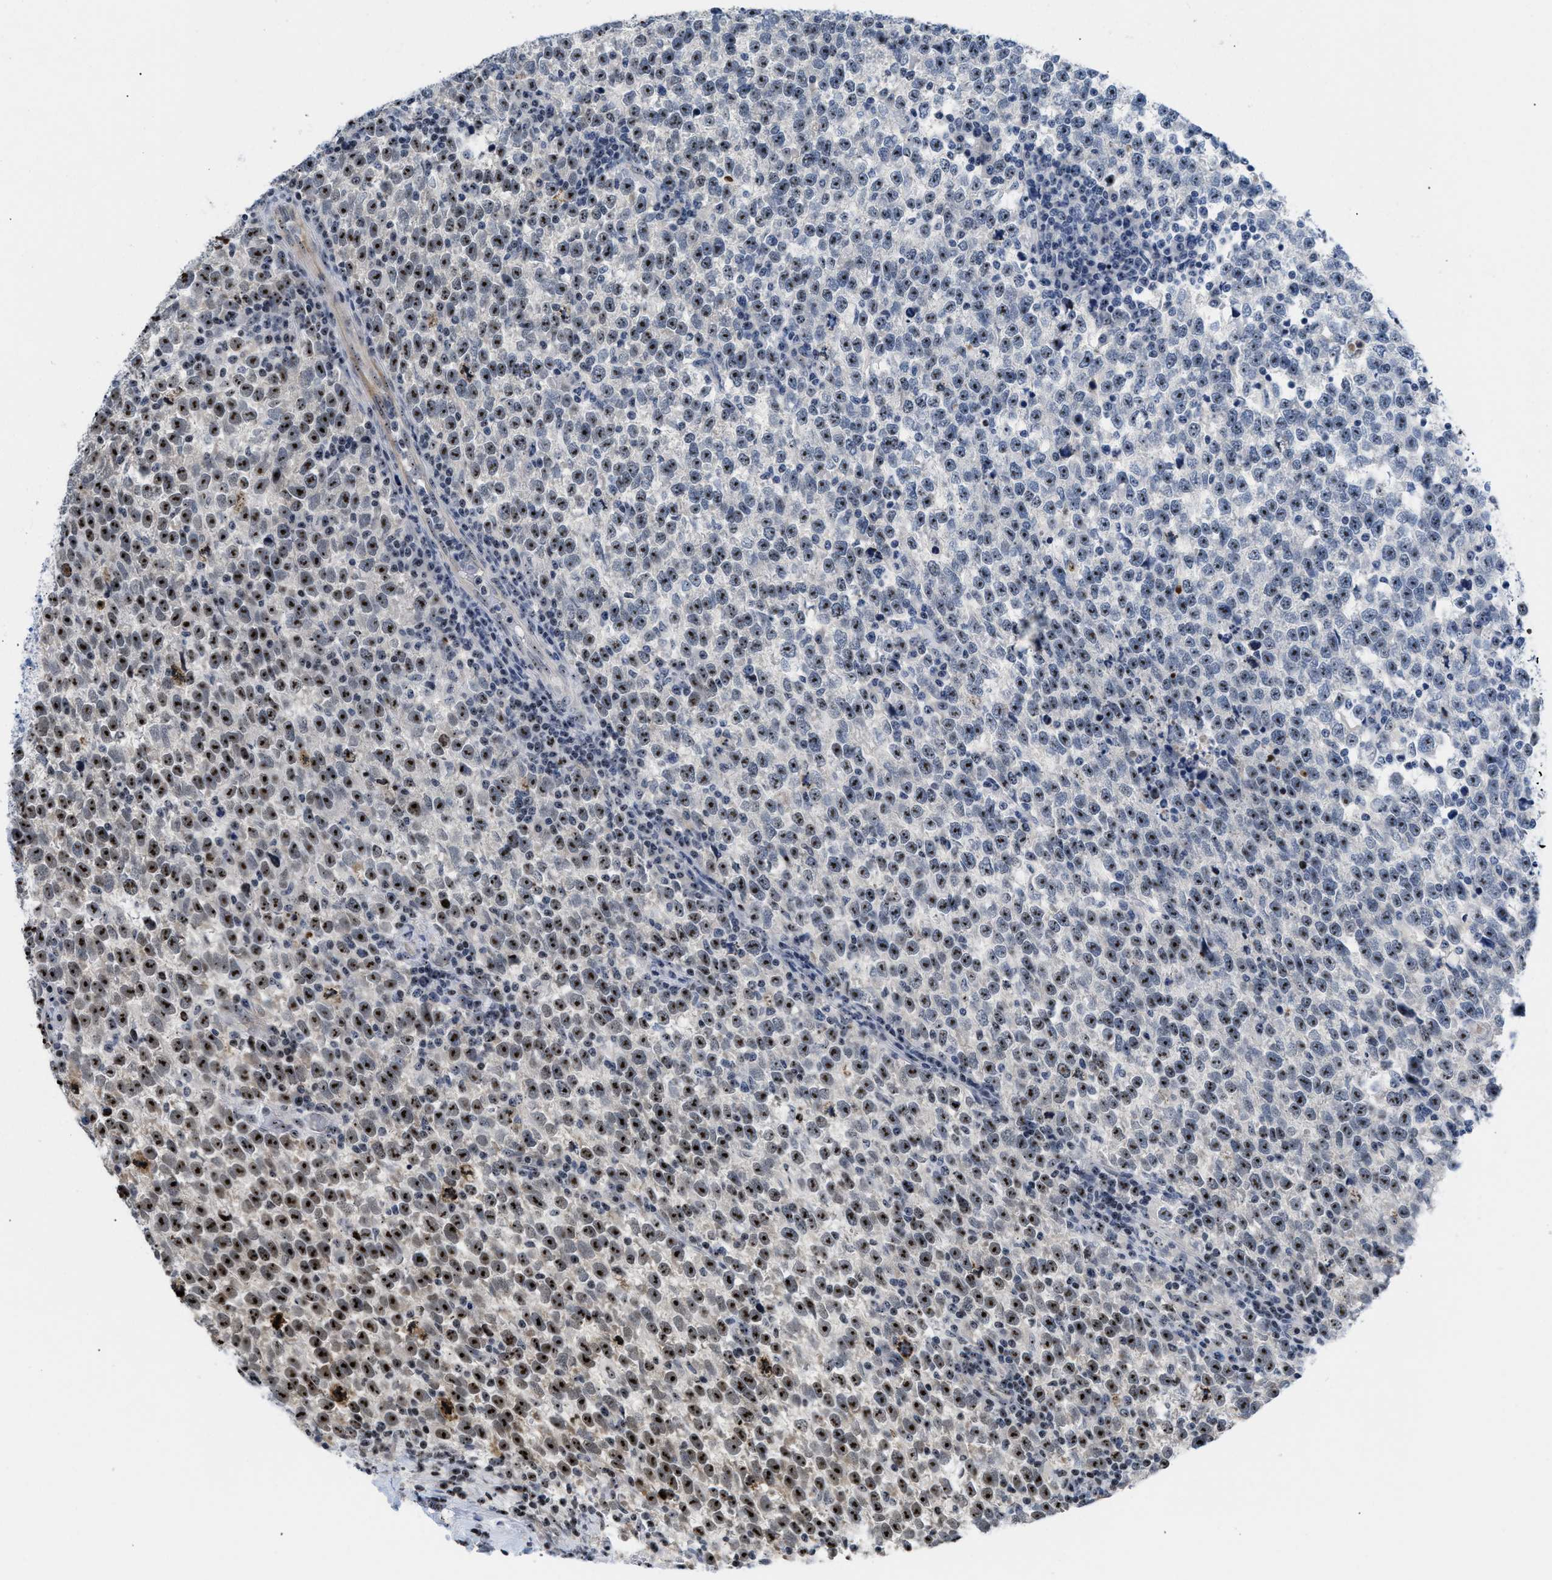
{"staining": {"intensity": "strong", "quantity": "25%-75%", "location": "nuclear"}, "tissue": "testis cancer", "cell_type": "Tumor cells", "image_type": "cancer", "snomed": [{"axis": "morphology", "description": "Normal tissue, NOS"}, {"axis": "morphology", "description": "Seminoma, NOS"}, {"axis": "topography", "description": "Testis"}], "caption": "Immunohistochemical staining of seminoma (testis) shows high levels of strong nuclear protein expression in about 25%-75% of tumor cells.", "gene": "NOP58", "patient": {"sex": "male", "age": 43}}